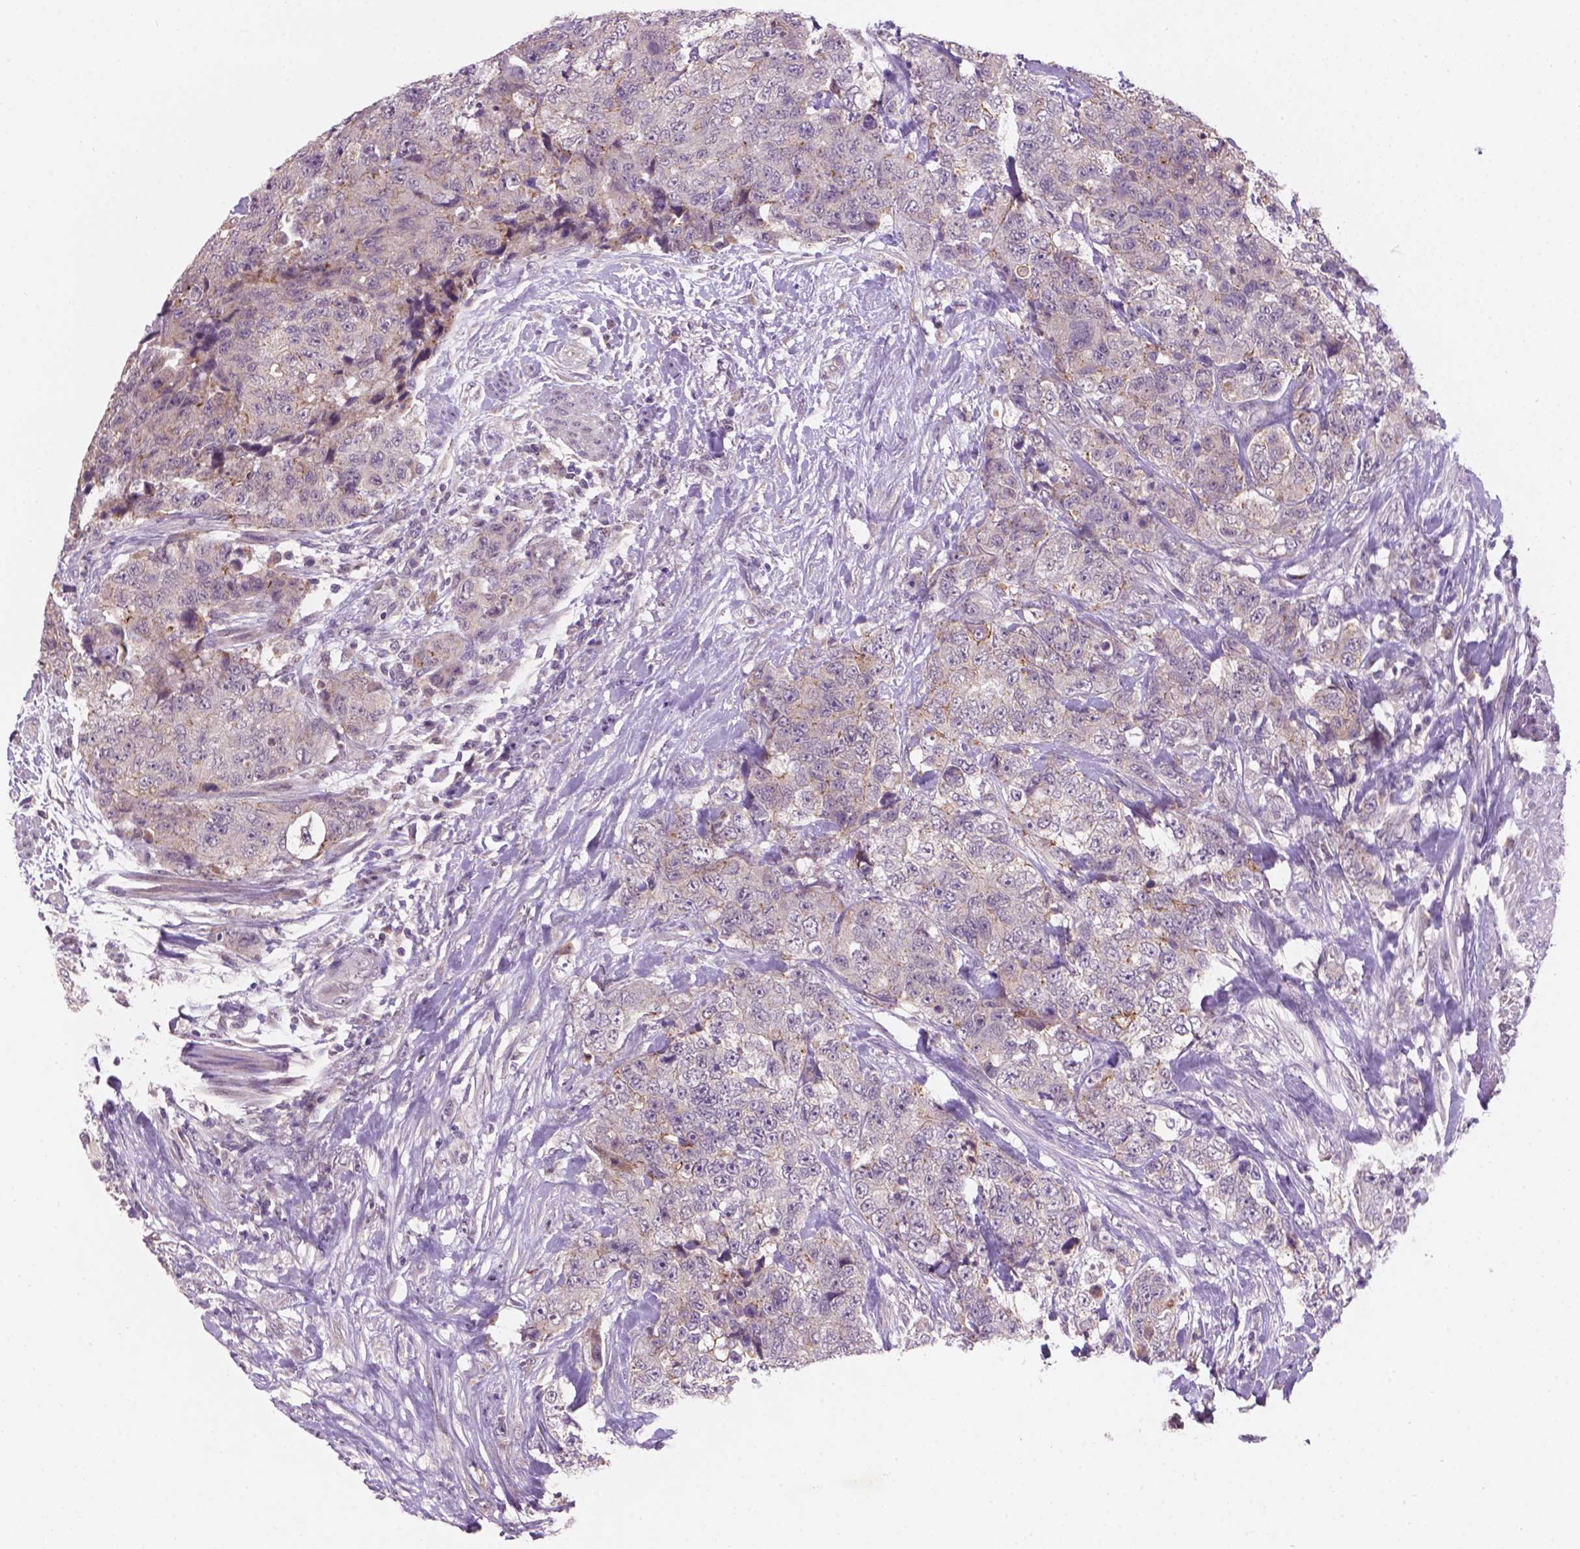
{"staining": {"intensity": "negative", "quantity": "none", "location": "none"}, "tissue": "urothelial cancer", "cell_type": "Tumor cells", "image_type": "cancer", "snomed": [{"axis": "morphology", "description": "Urothelial carcinoma, High grade"}, {"axis": "topography", "description": "Urinary bladder"}], "caption": "A histopathology image of high-grade urothelial carcinoma stained for a protein displays no brown staining in tumor cells.", "gene": "GXYLT2", "patient": {"sex": "female", "age": 78}}